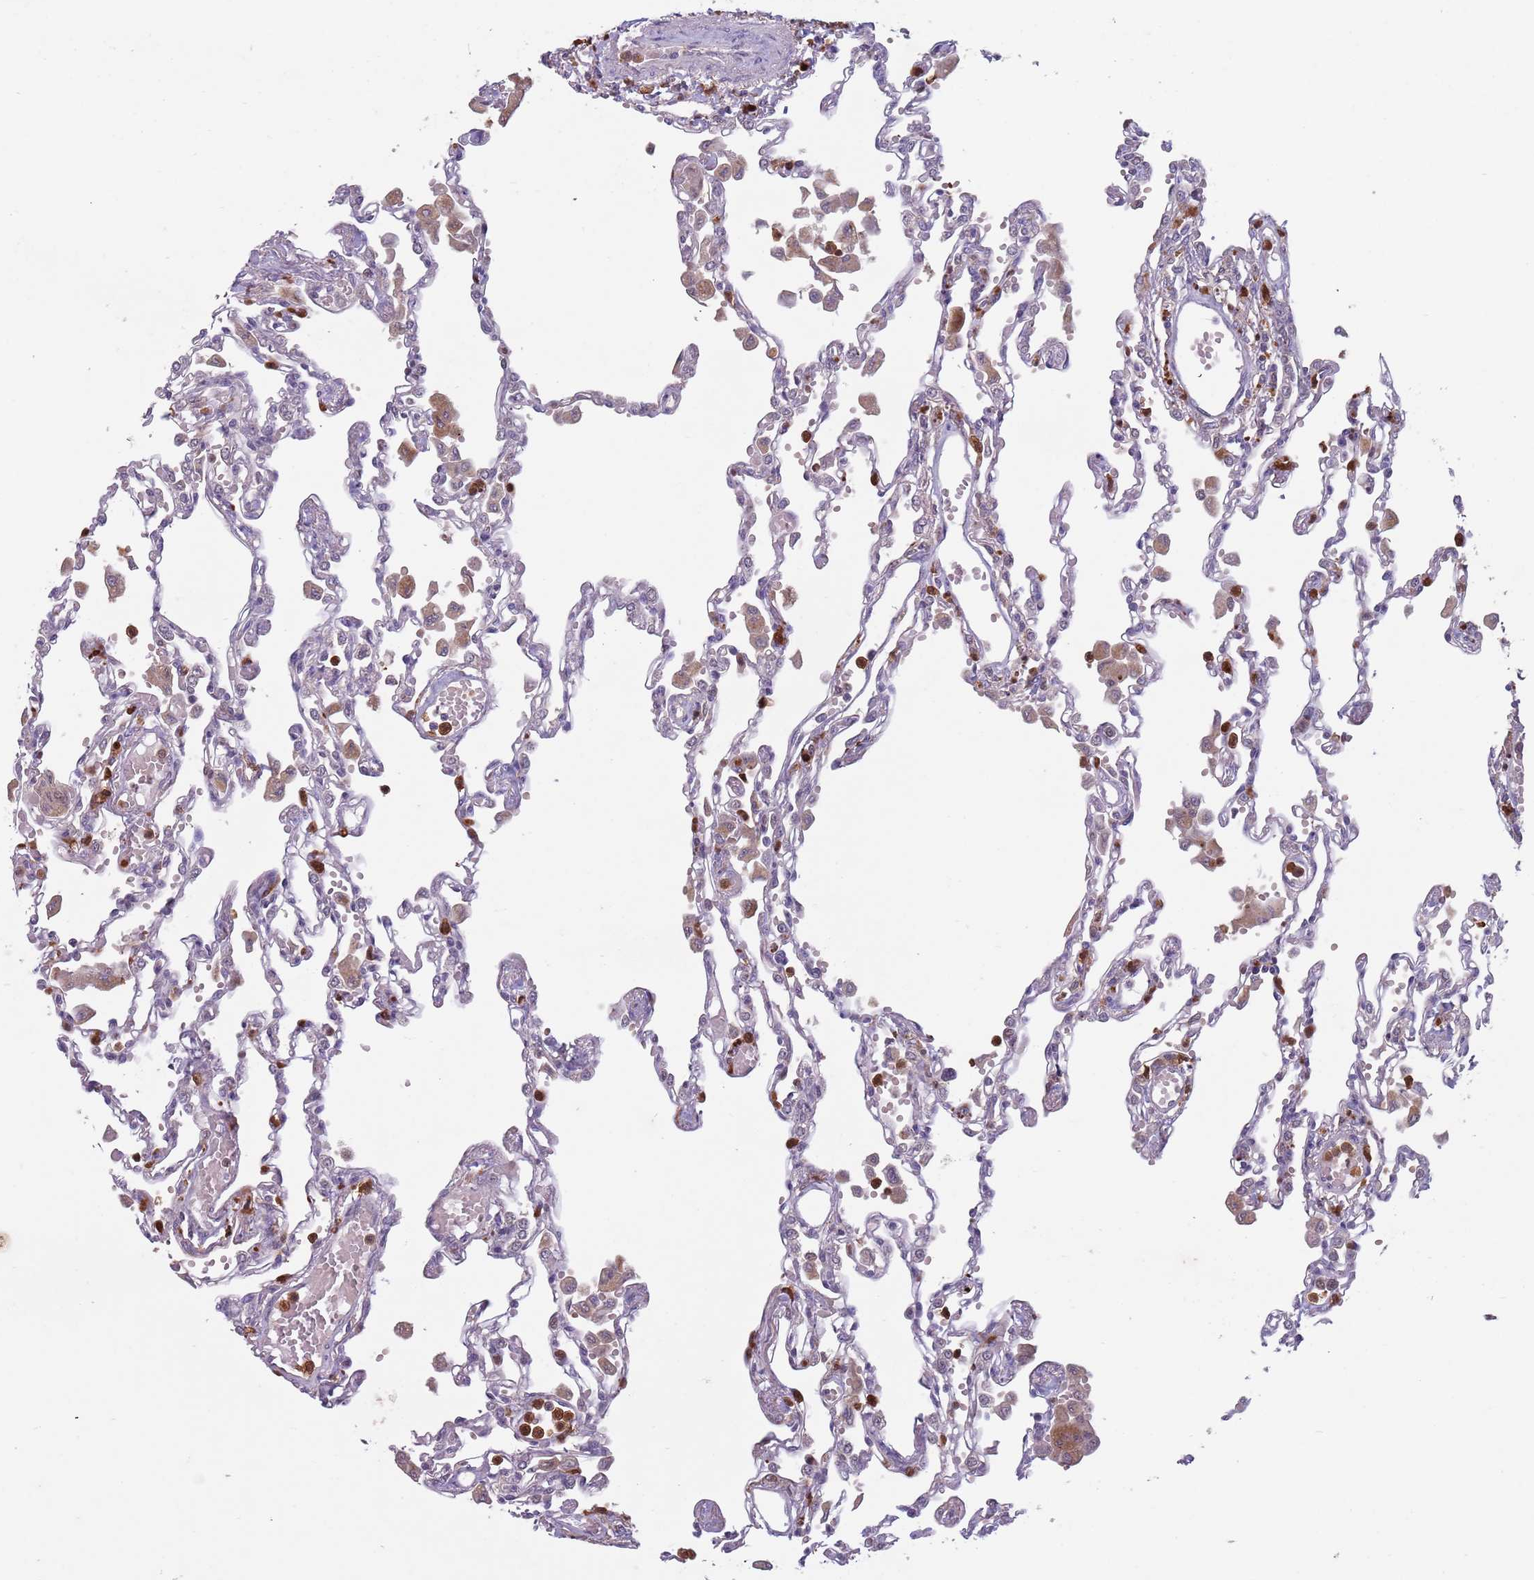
{"staining": {"intensity": "negative", "quantity": "none", "location": "none"}, "tissue": "lung", "cell_type": "Alveolar cells", "image_type": "normal", "snomed": [{"axis": "morphology", "description": "Normal tissue, NOS"}, {"axis": "topography", "description": "Bronchus"}, {"axis": "topography", "description": "Lung"}], "caption": "This is an immunohistochemistry photomicrograph of benign lung. There is no staining in alveolar cells.", "gene": "TYW1B", "patient": {"sex": "female", "age": 49}}